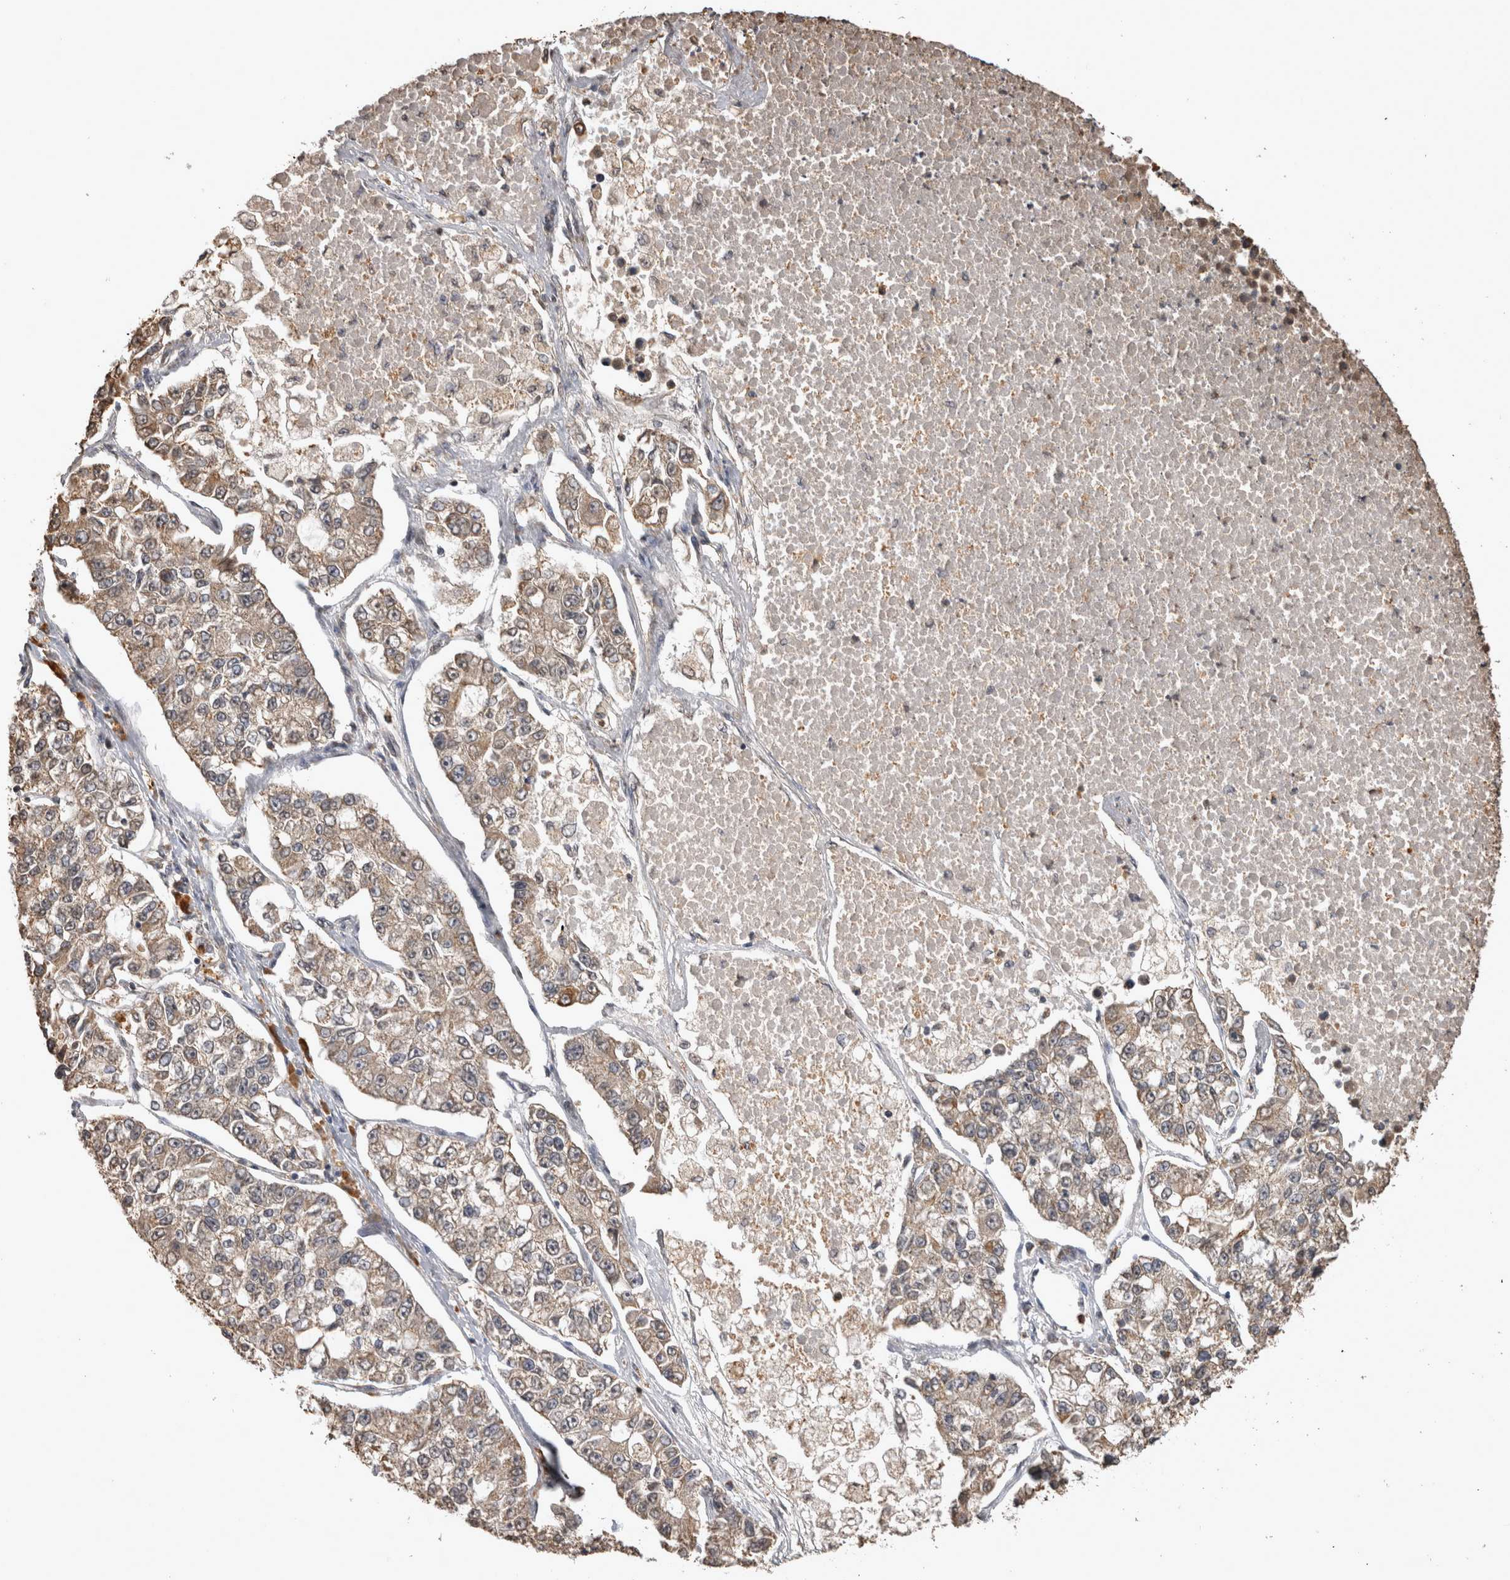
{"staining": {"intensity": "weak", "quantity": "25%-75%", "location": "cytoplasmic/membranous"}, "tissue": "lung cancer", "cell_type": "Tumor cells", "image_type": "cancer", "snomed": [{"axis": "morphology", "description": "Adenocarcinoma, NOS"}, {"axis": "topography", "description": "Lung"}], "caption": "The micrograph displays a brown stain indicating the presence of a protein in the cytoplasmic/membranous of tumor cells in adenocarcinoma (lung). (DAB (3,3'-diaminobenzidine) = brown stain, brightfield microscopy at high magnification).", "gene": "SOCS5", "patient": {"sex": "male", "age": 49}}